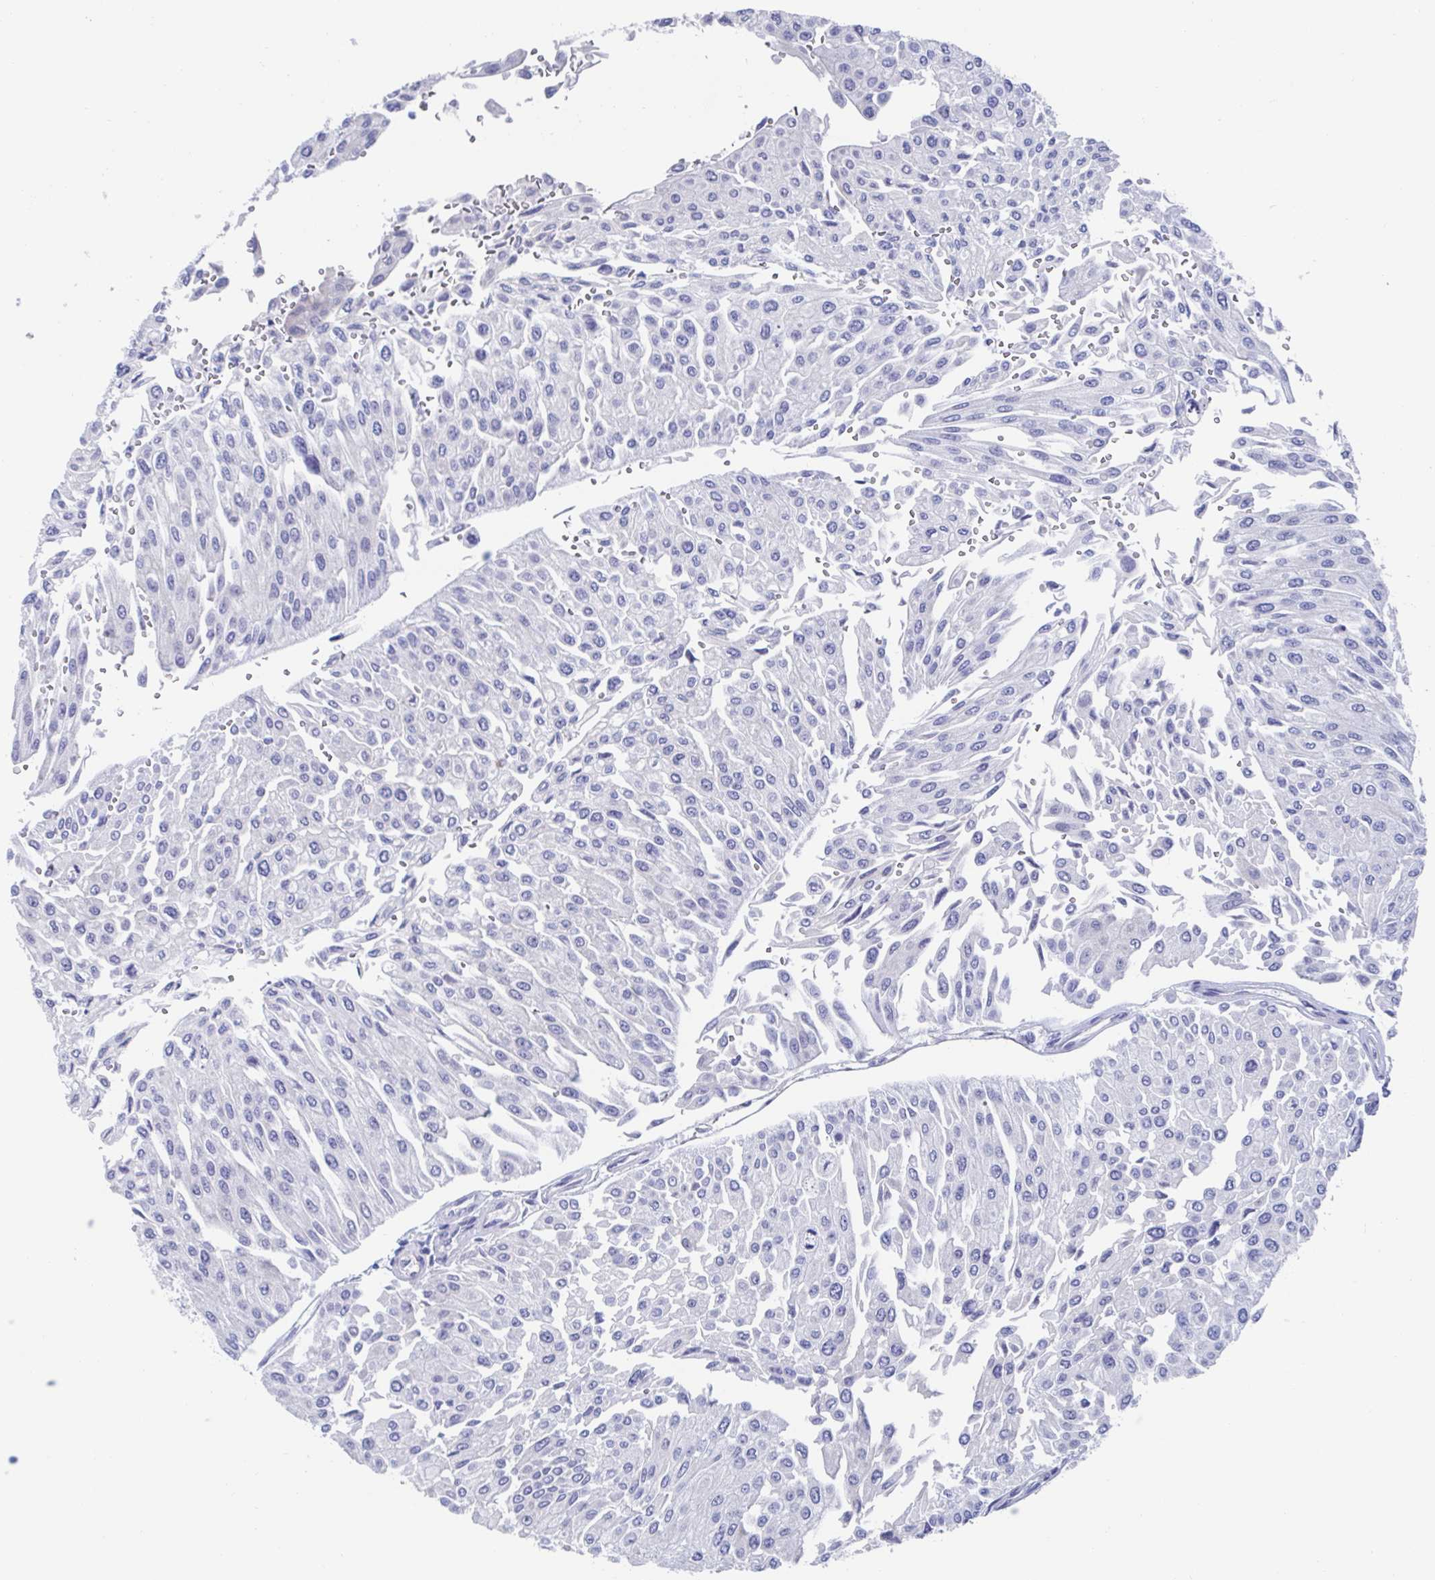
{"staining": {"intensity": "negative", "quantity": "none", "location": "none"}, "tissue": "urothelial cancer", "cell_type": "Tumor cells", "image_type": "cancer", "snomed": [{"axis": "morphology", "description": "Urothelial carcinoma, NOS"}, {"axis": "topography", "description": "Urinary bladder"}], "caption": "Immunohistochemistry (IHC) histopathology image of neoplastic tissue: human urothelial cancer stained with DAB (3,3'-diaminobenzidine) exhibits no significant protein staining in tumor cells.", "gene": "CDH2", "patient": {"sex": "male", "age": 67}}